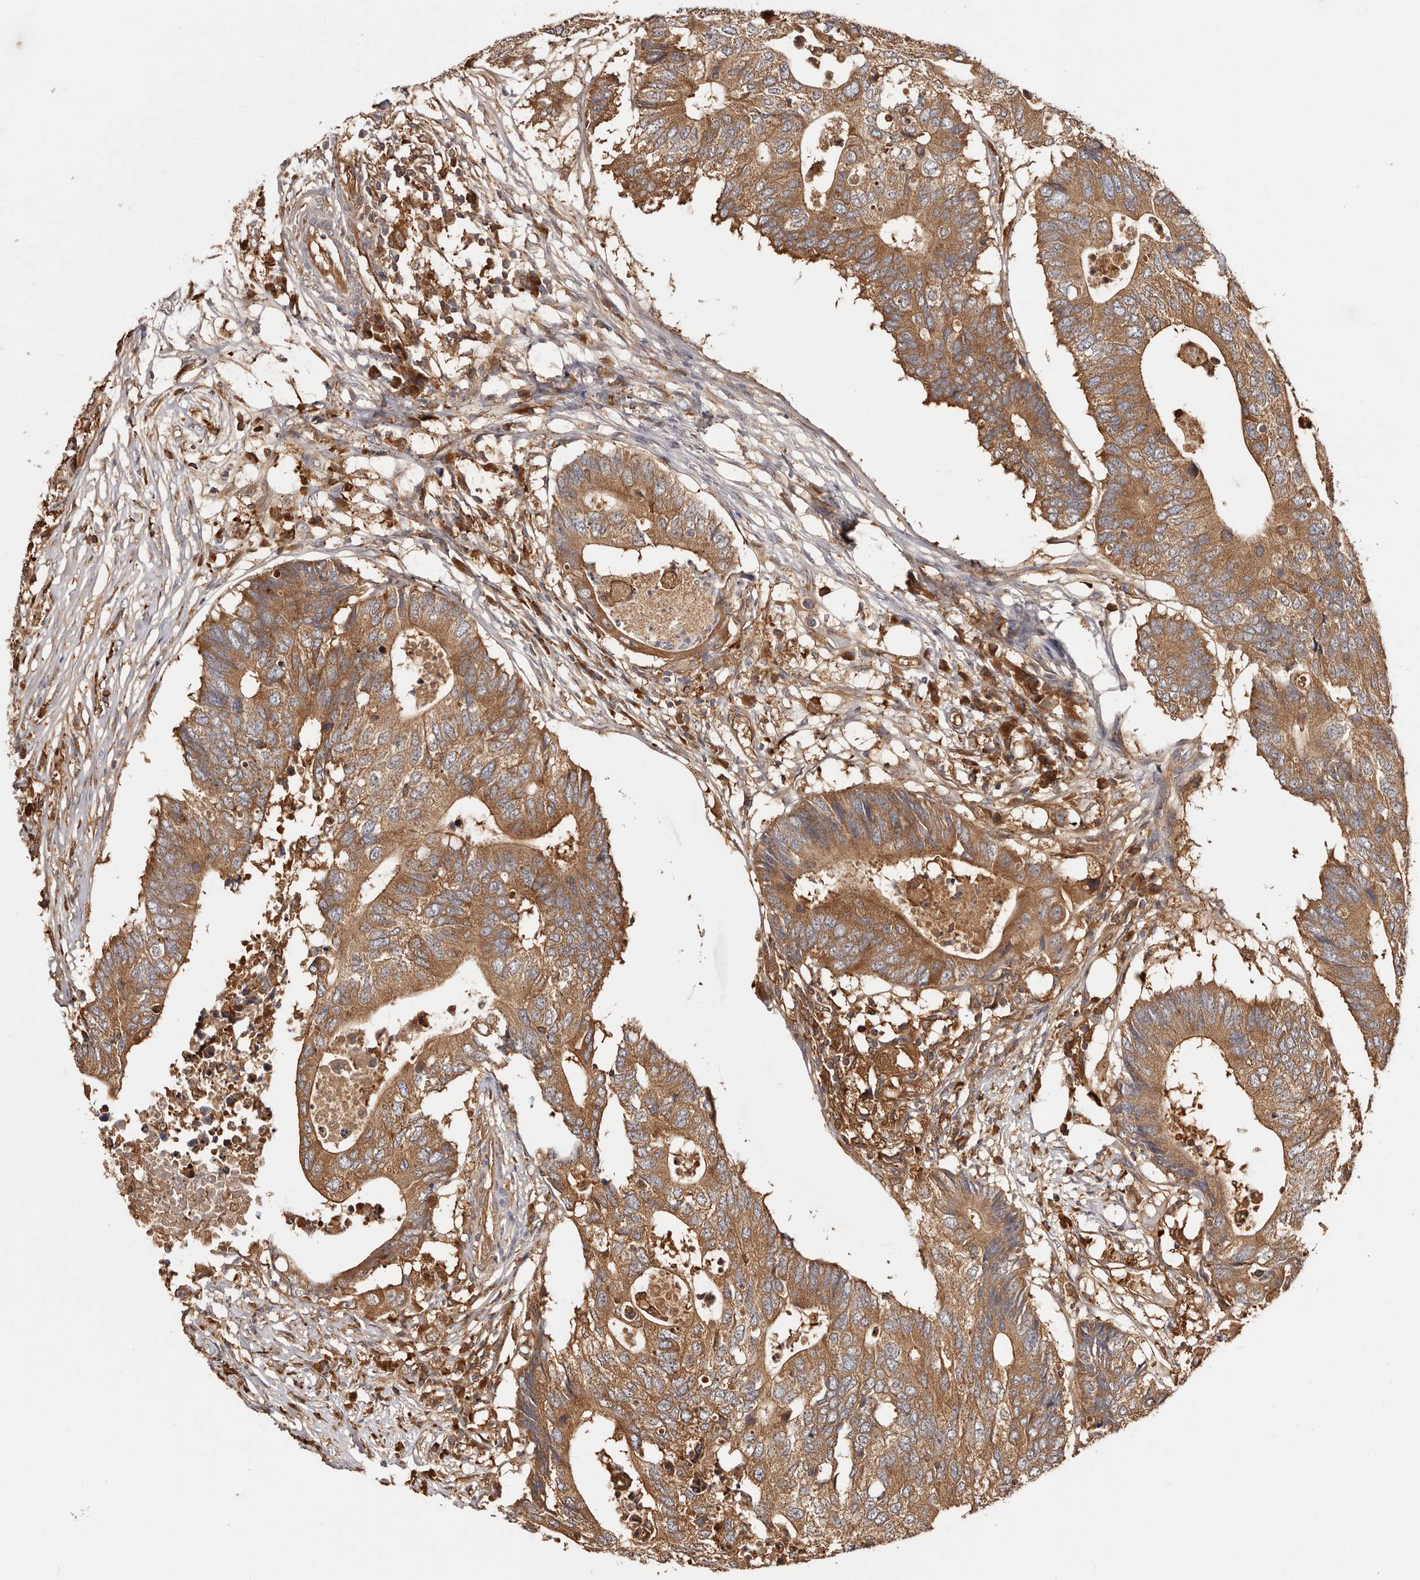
{"staining": {"intensity": "moderate", "quantity": ">75%", "location": "cytoplasmic/membranous"}, "tissue": "colorectal cancer", "cell_type": "Tumor cells", "image_type": "cancer", "snomed": [{"axis": "morphology", "description": "Adenocarcinoma, NOS"}, {"axis": "topography", "description": "Colon"}], "caption": "Protein analysis of adenocarcinoma (colorectal) tissue displays moderate cytoplasmic/membranous positivity in about >75% of tumor cells.", "gene": "LAP3", "patient": {"sex": "male", "age": 71}}